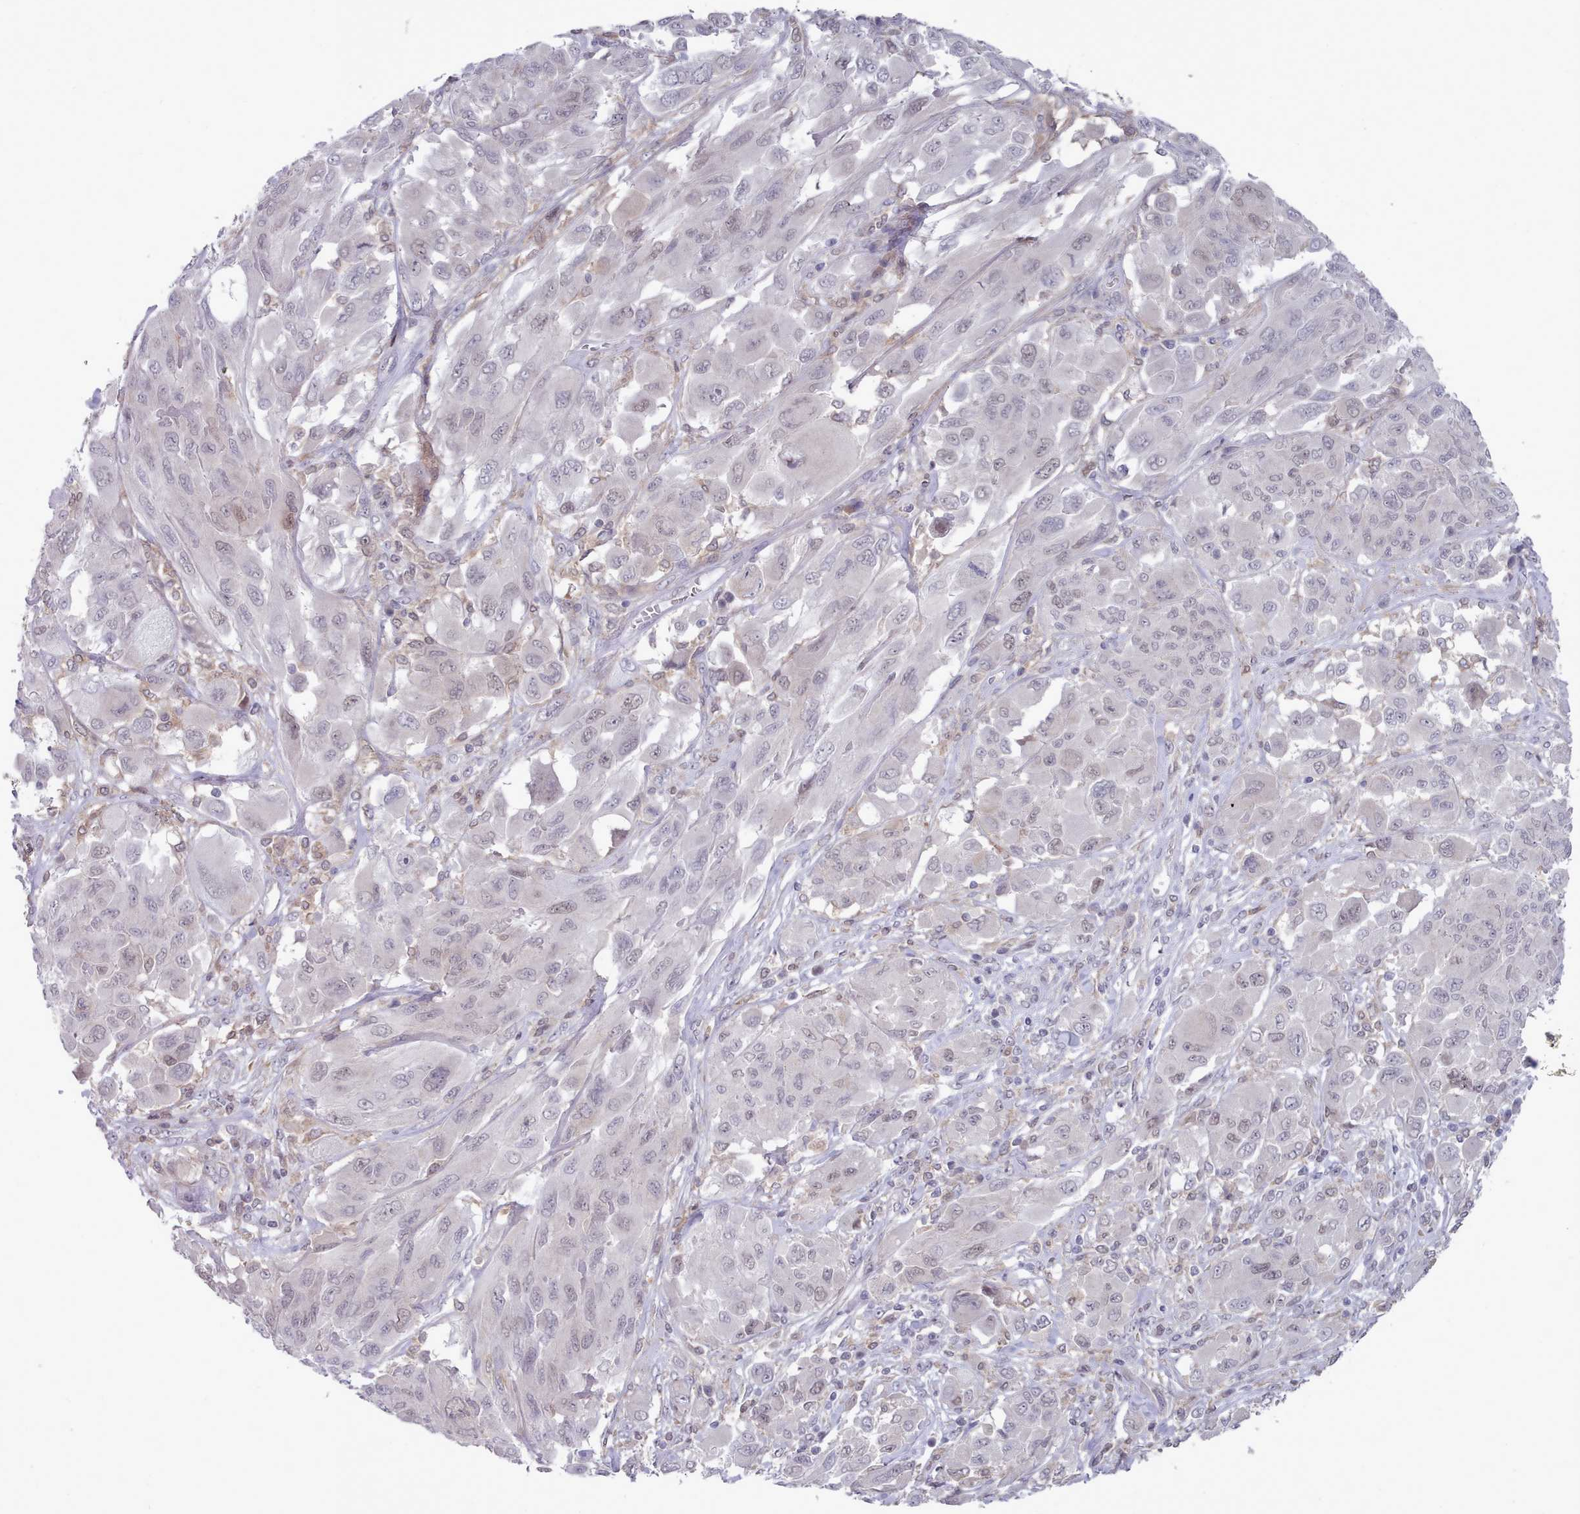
{"staining": {"intensity": "weak", "quantity": "<25%", "location": "nuclear"}, "tissue": "melanoma", "cell_type": "Tumor cells", "image_type": "cancer", "snomed": [{"axis": "morphology", "description": "Malignant melanoma, NOS"}, {"axis": "topography", "description": "Skin"}], "caption": "The image reveals no significant expression in tumor cells of malignant melanoma.", "gene": "GINS1", "patient": {"sex": "female", "age": 91}}